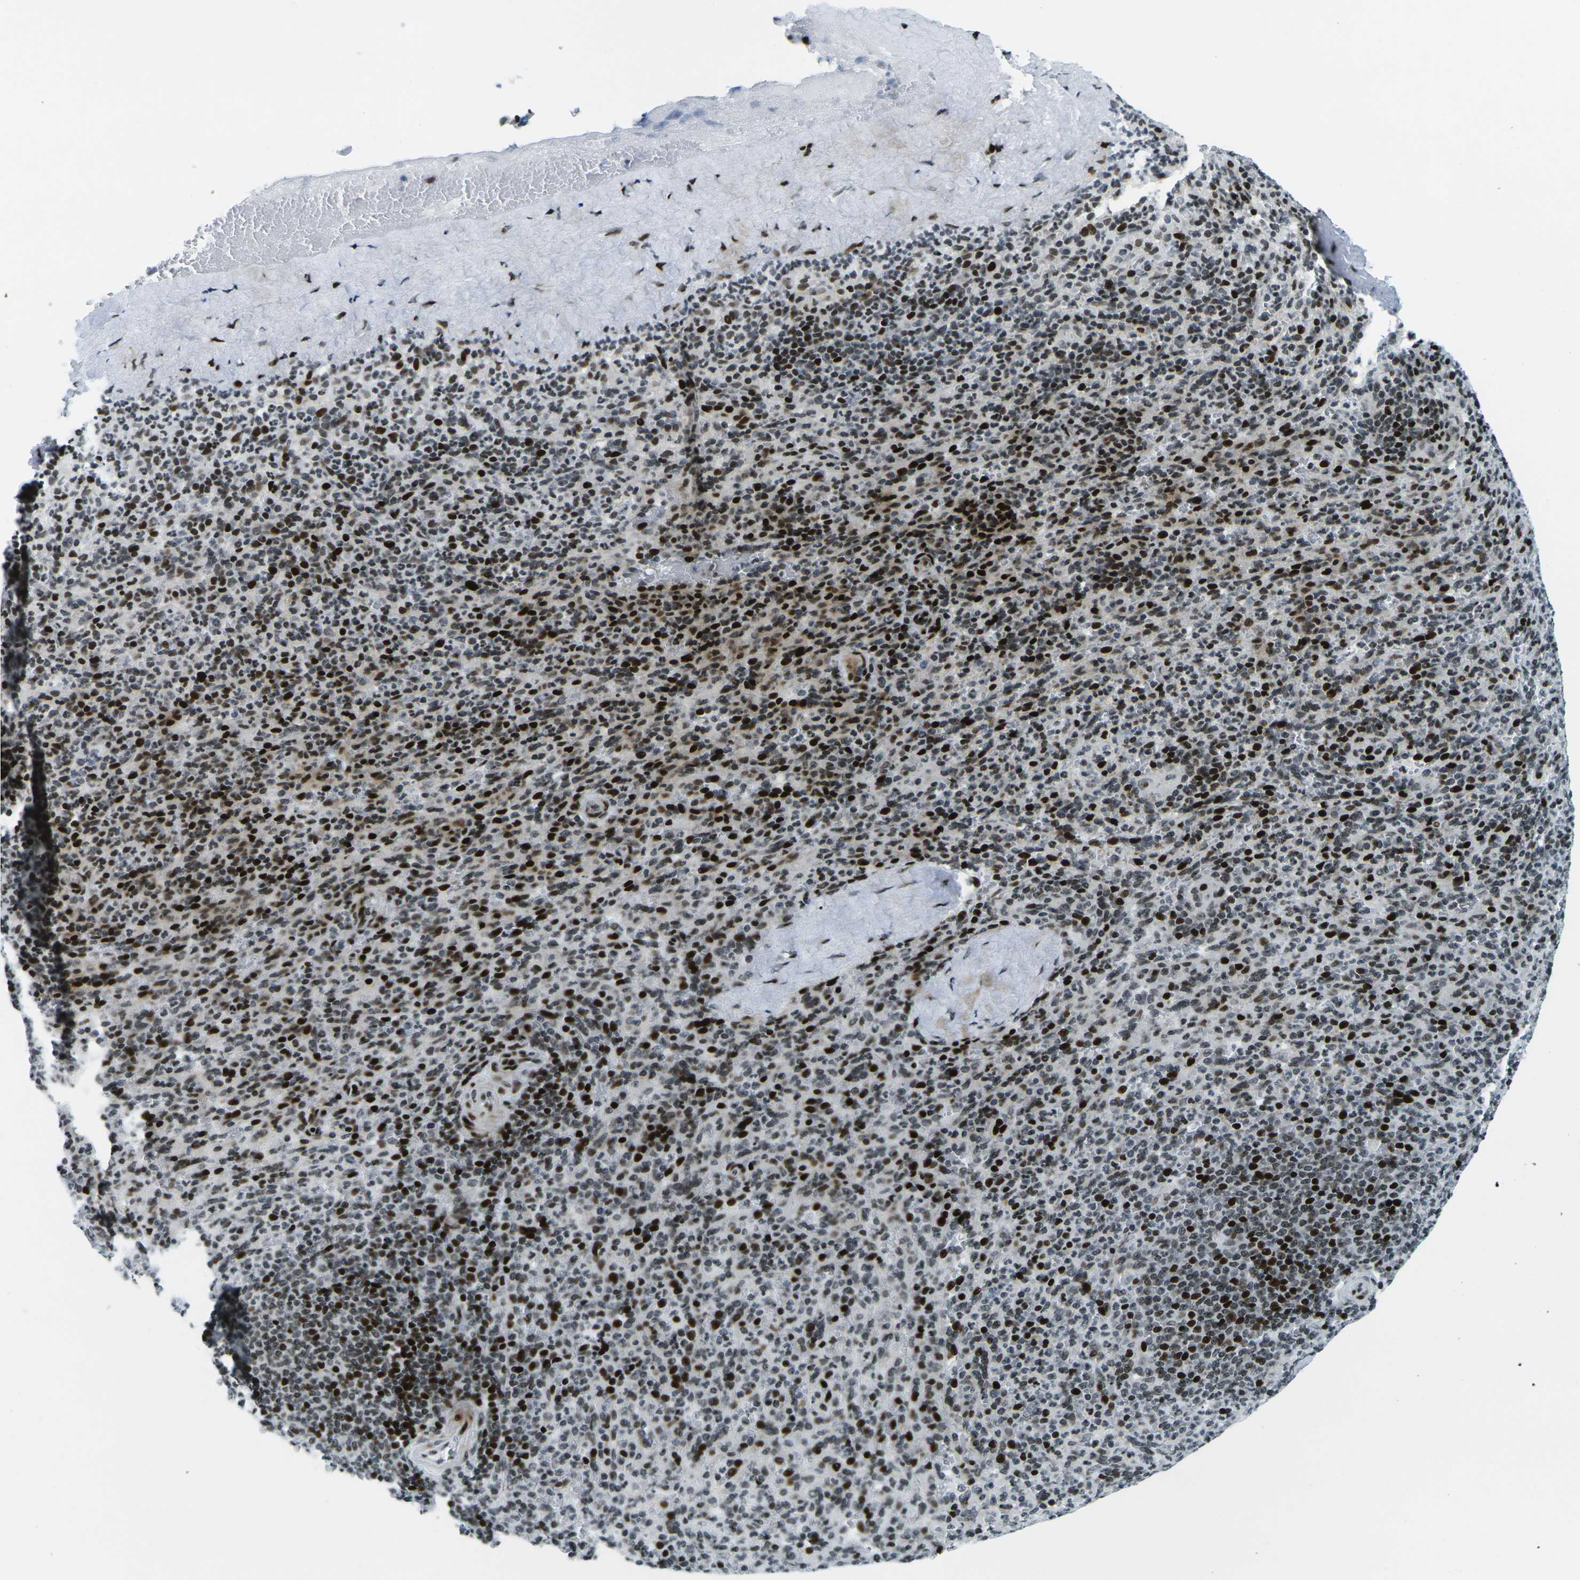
{"staining": {"intensity": "strong", "quantity": ">75%", "location": "nuclear"}, "tissue": "spleen", "cell_type": "Cells in red pulp", "image_type": "normal", "snomed": [{"axis": "morphology", "description": "Normal tissue, NOS"}, {"axis": "topography", "description": "Spleen"}], "caption": "Protein staining of benign spleen exhibits strong nuclear expression in approximately >75% of cells in red pulp.", "gene": "H3", "patient": {"sex": "male", "age": 36}}